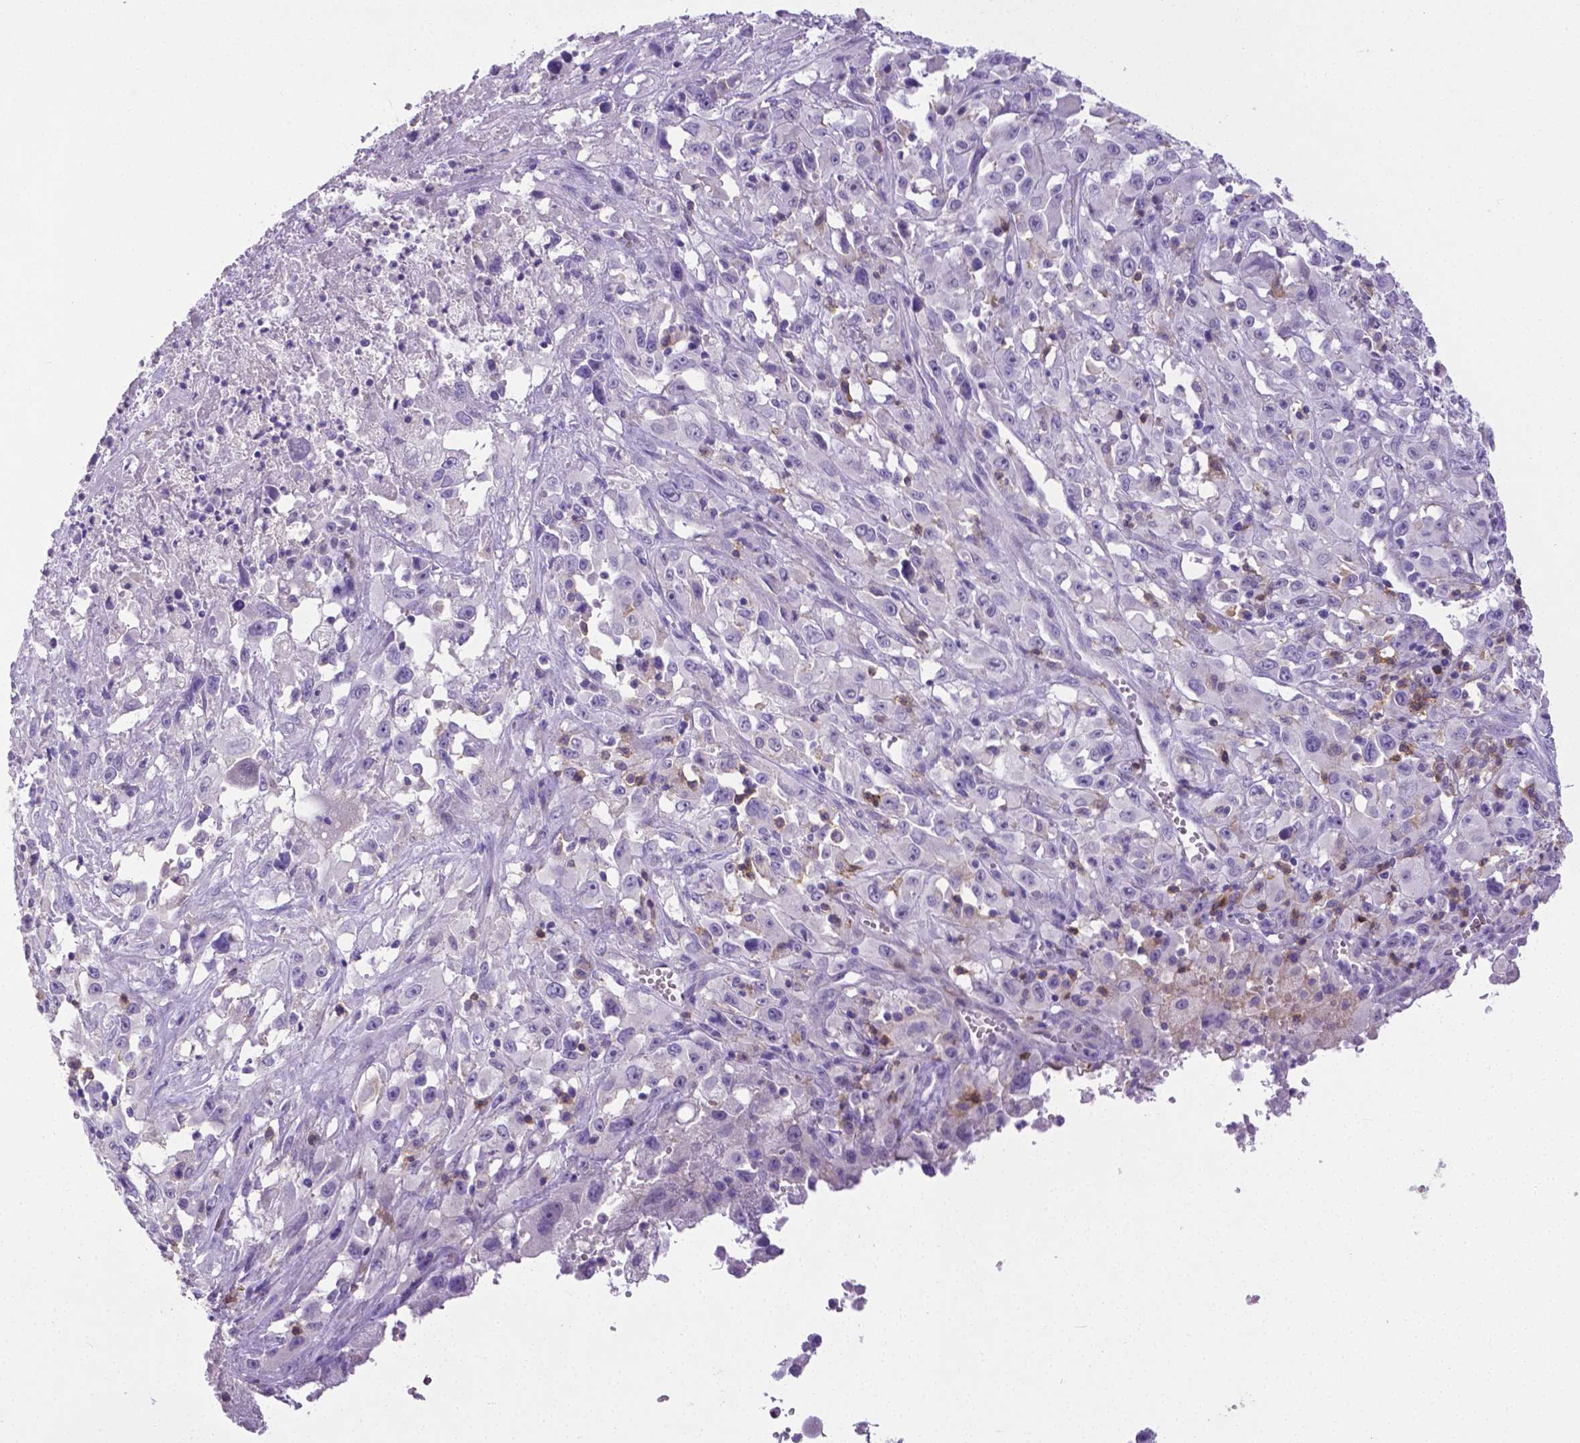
{"staining": {"intensity": "negative", "quantity": "none", "location": "none"}, "tissue": "melanoma", "cell_type": "Tumor cells", "image_type": "cancer", "snomed": [{"axis": "morphology", "description": "Malignant melanoma, Metastatic site"}, {"axis": "topography", "description": "Soft tissue"}], "caption": "Immunohistochemical staining of human malignant melanoma (metastatic site) shows no significant positivity in tumor cells.", "gene": "CD4", "patient": {"sex": "male", "age": 50}}